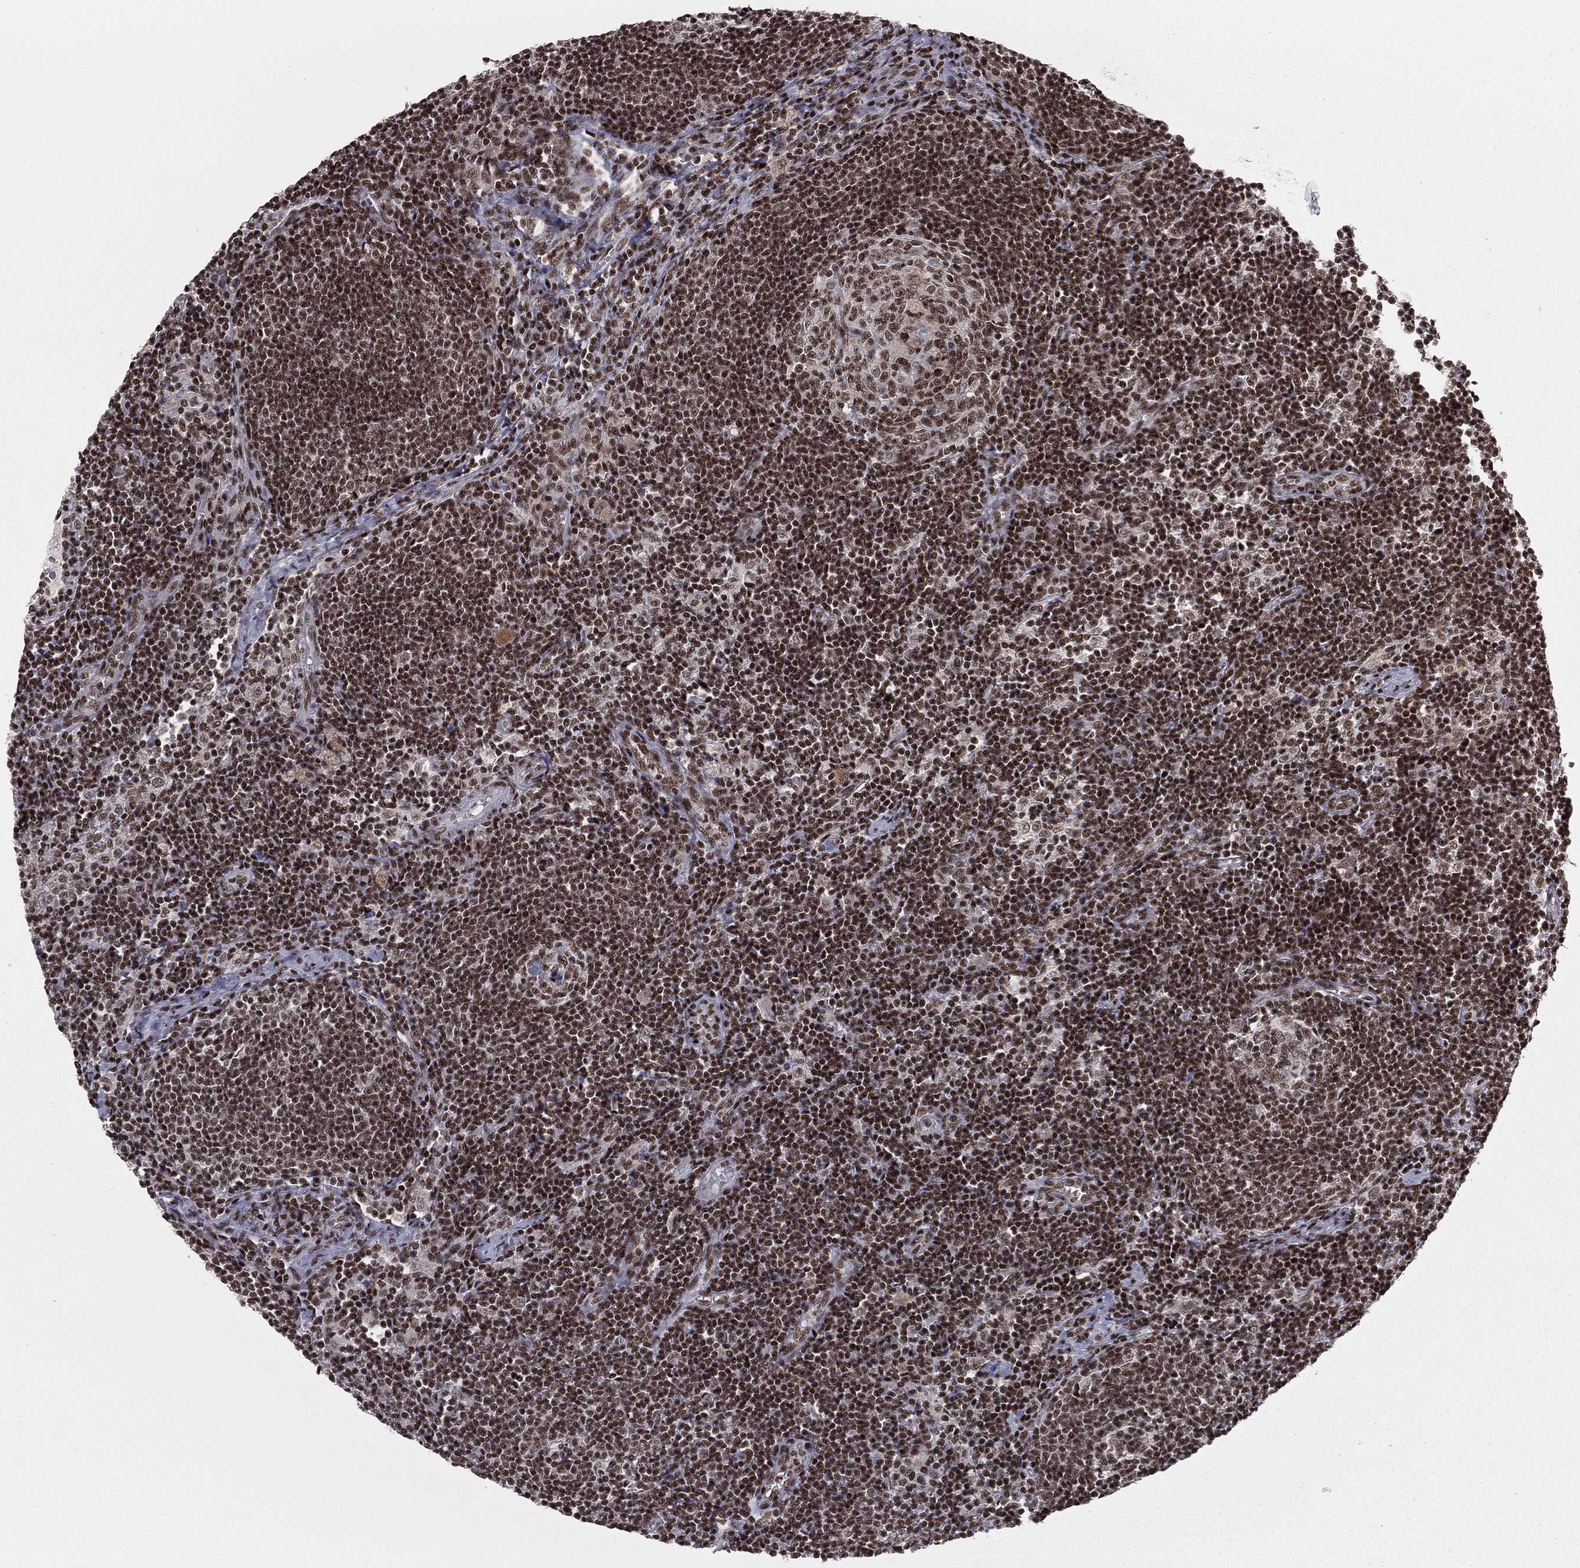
{"staining": {"intensity": "moderate", "quantity": ">75%", "location": "nuclear"}, "tissue": "lymph node", "cell_type": "Germinal center cells", "image_type": "normal", "snomed": [{"axis": "morphology", "description": "Normal tissue, NOS"}, {"axis": "morphology", "description": "Adenocarcinoma, NOS"}, {"axis": "topography", "description": "Lymph node"}, {"axis": "topography", "description": "Pancreas"}], "caption": "Immunohistochemistry of unremarkable human lymph node reveals medium levels of moderate nuclear positivity in about >75% of germinal center cells.", "gene": "NFYB", "patient": {"sex": "female", "age": 58}}